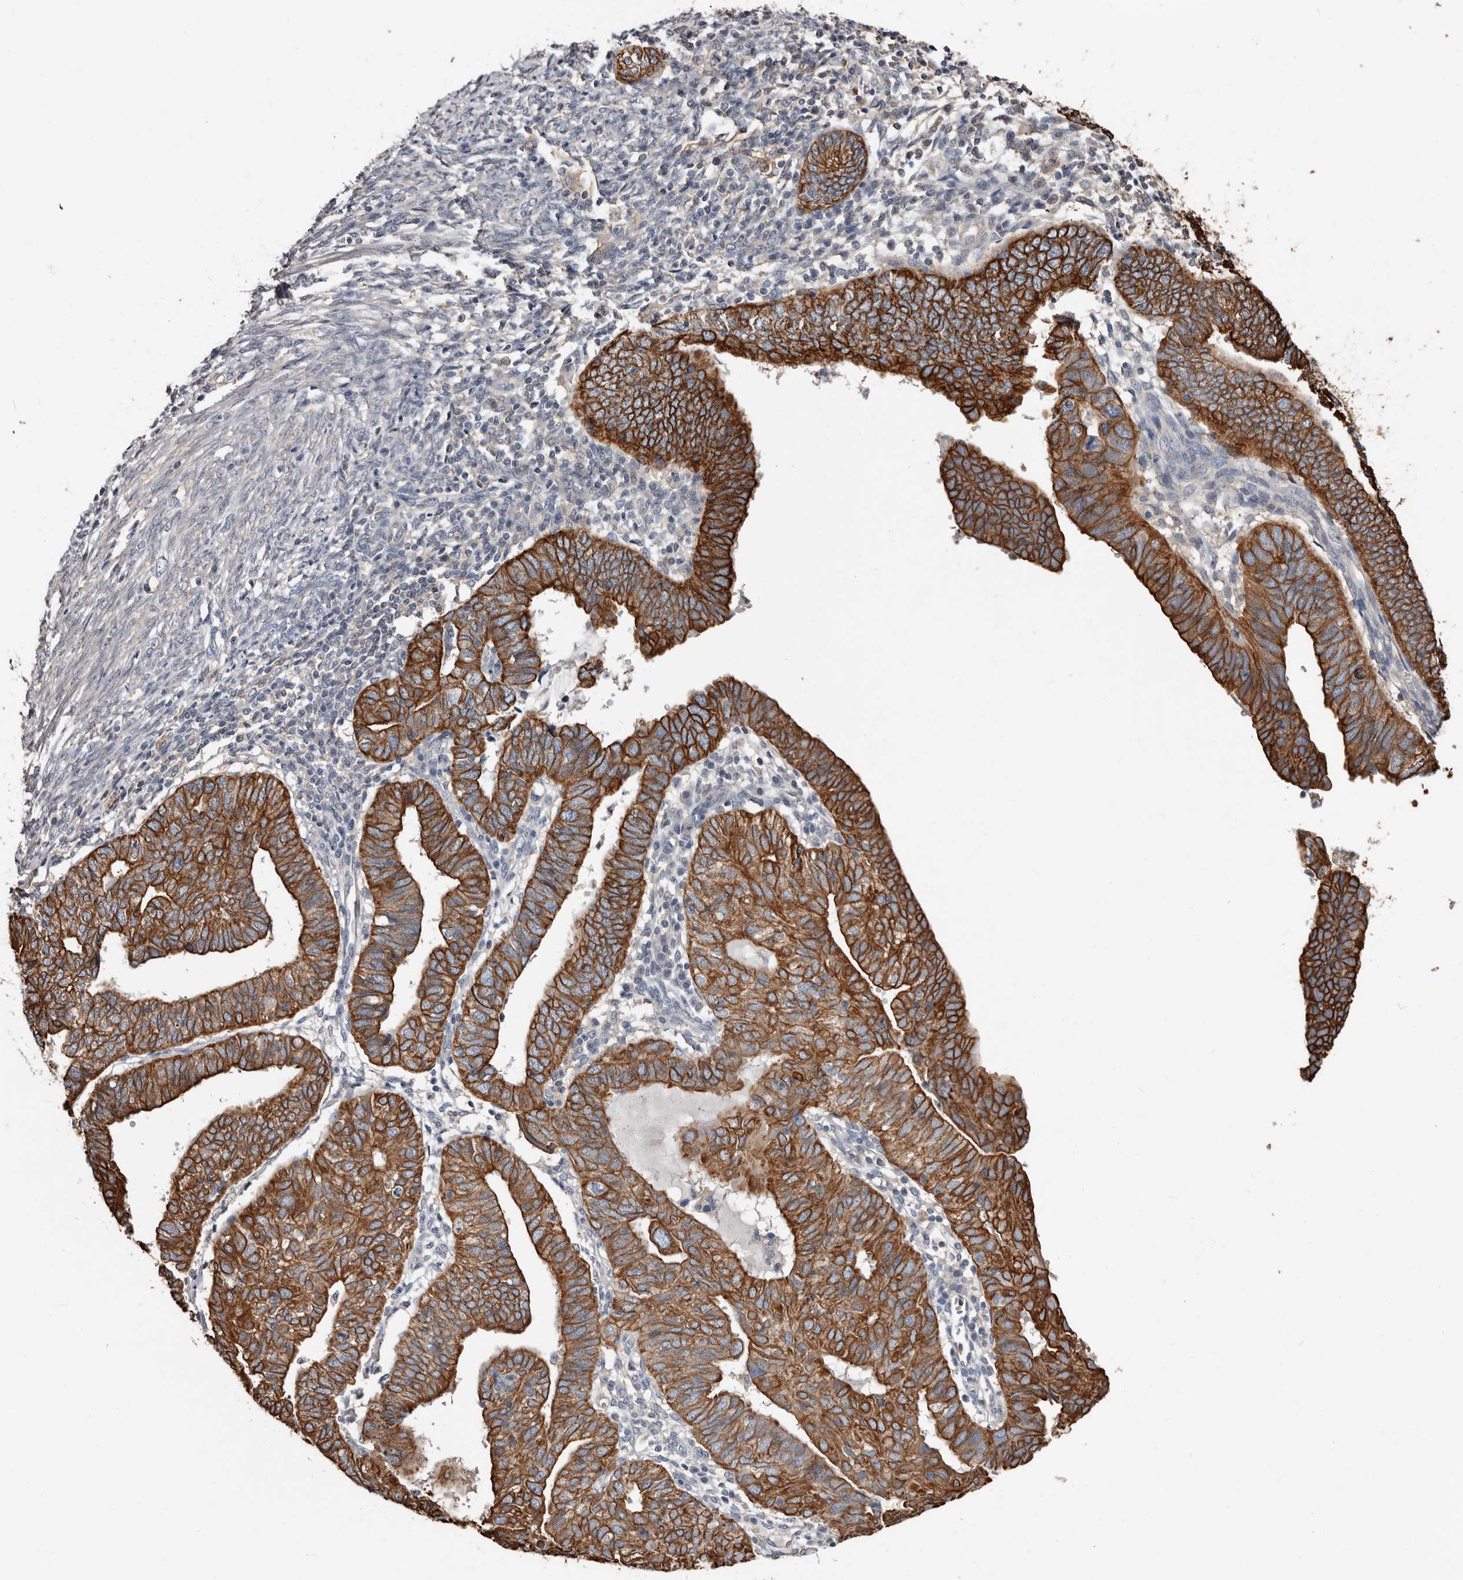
{"staining": {"intensity": "strong", "quantity": ">75%", "location": "cytoplasmic/membranous"}, "tissue": "endometrial cancer", "cell_type": "Tumor cells", "image_type": "cancer", "snomed": [{"axis": "morphology", "description": "Adenocarcinoma, NOS"}, {"axis": "topography", "description": "Uterus"}], "caption": "Endometrial cancer (adenocarcinoma) was stained to show a protein in brown. There is high levels of strong cytoplasmic/membranous expression in approximately >75% of tumor cells. The staining was performed using DAB (3,3'-diaminobenzidine), with brown indicating positive protein expression. Nuclei are stained blue with hematoxylin.", "gene": "MRPL18", "patient": {"sex": "female", "age": 77}}